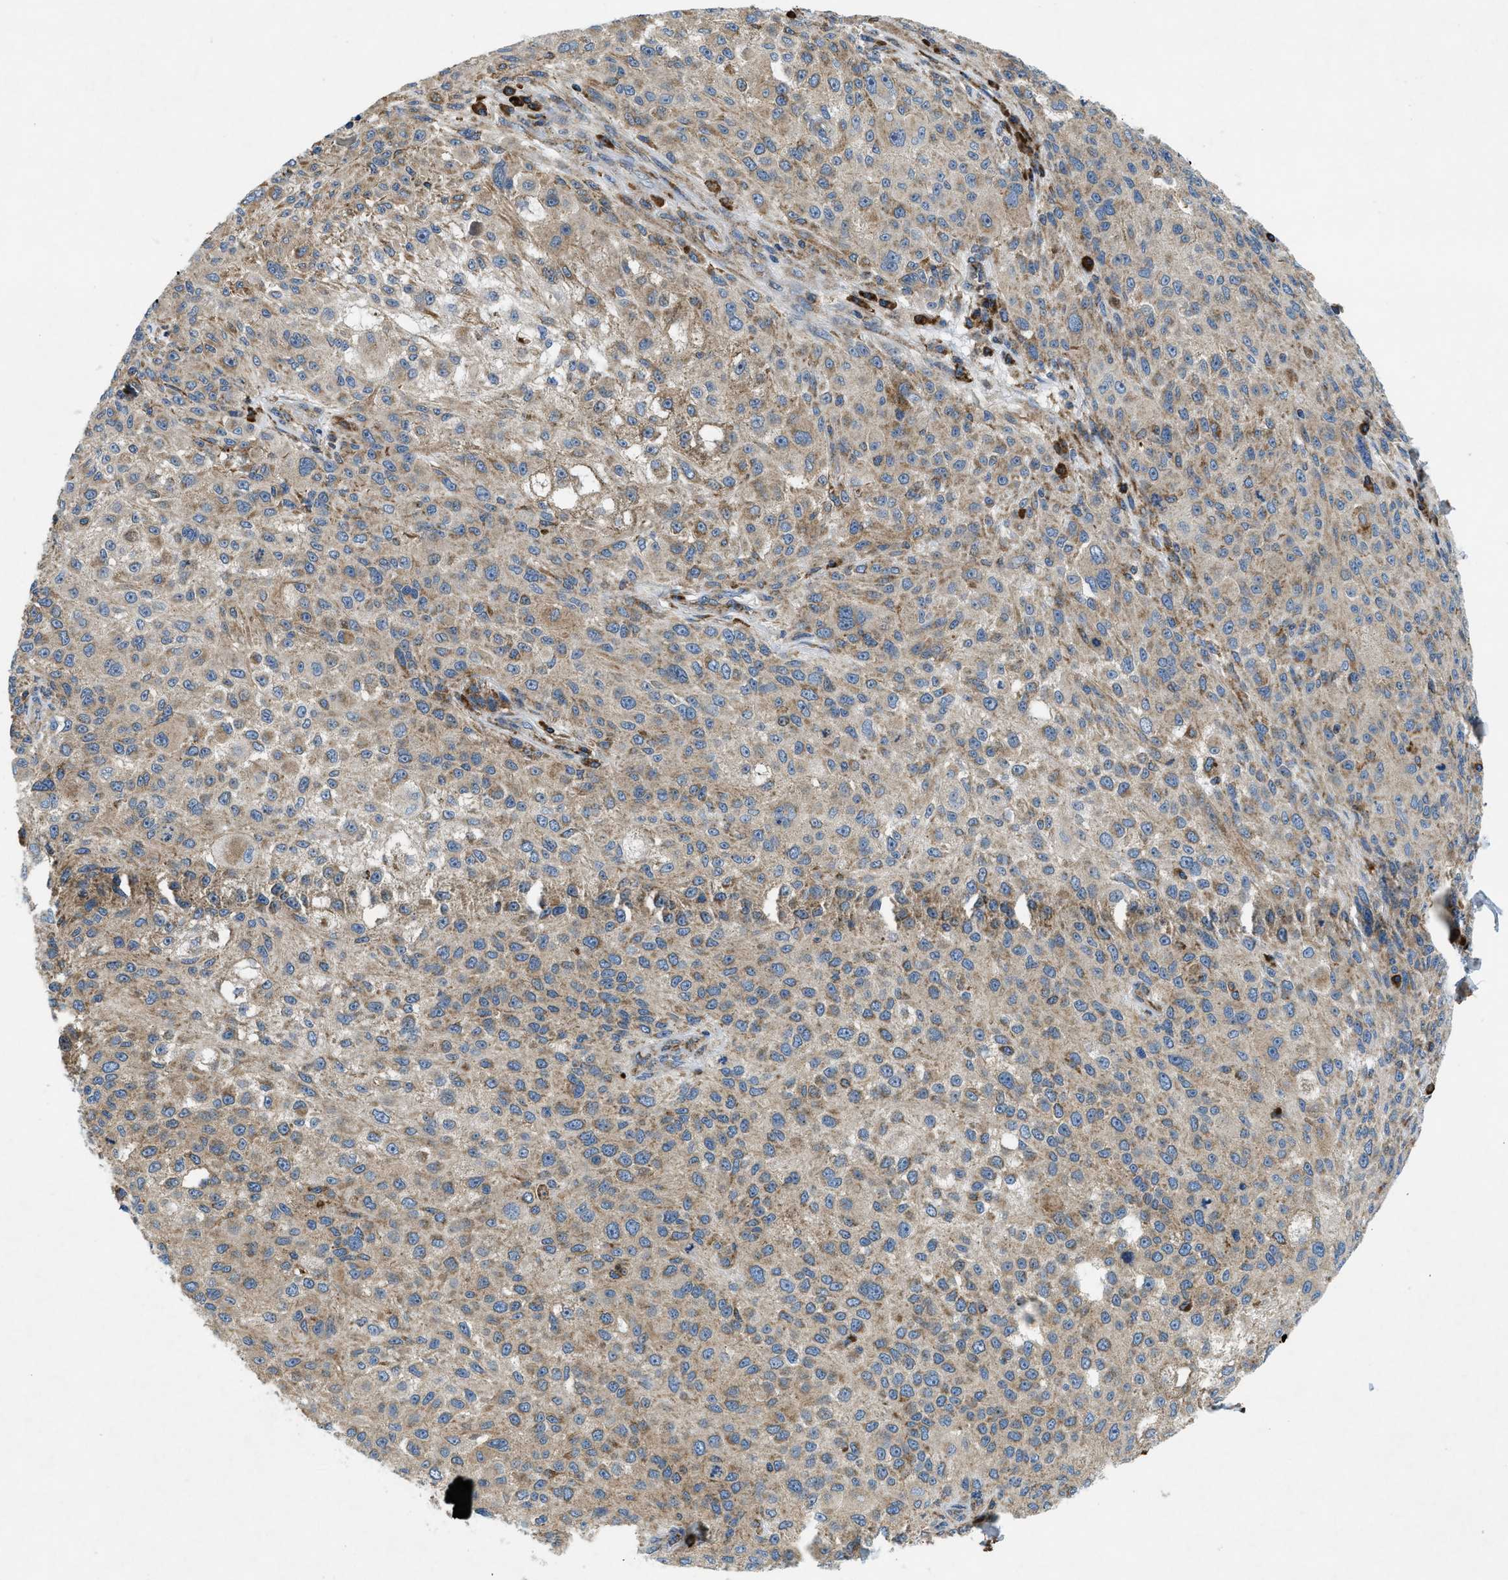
{"staining": {"intensity": "weak", "quantity": ">75%", "location": "cytoplasmic/membranous"}, "tissue": "melanoma", "cell_type": "Tumor cells", "image_type": "cancer", "snomed": [{"axis": "morphology", "description": "Necrosis, NOS"}, {"axis": "morphology", "description": "Malignant melanoma, NOS"}, {"axis": "topography", "description": "Skin"}], "caption": "The photomicrograph displays immunohistochemical staining of melanoma. There is weak cytoplasmic/membranous positivity is identified in about >75% of tumor cells.", "gene": "CSPG4", "patient": {"sex": "female", "age": 87}}